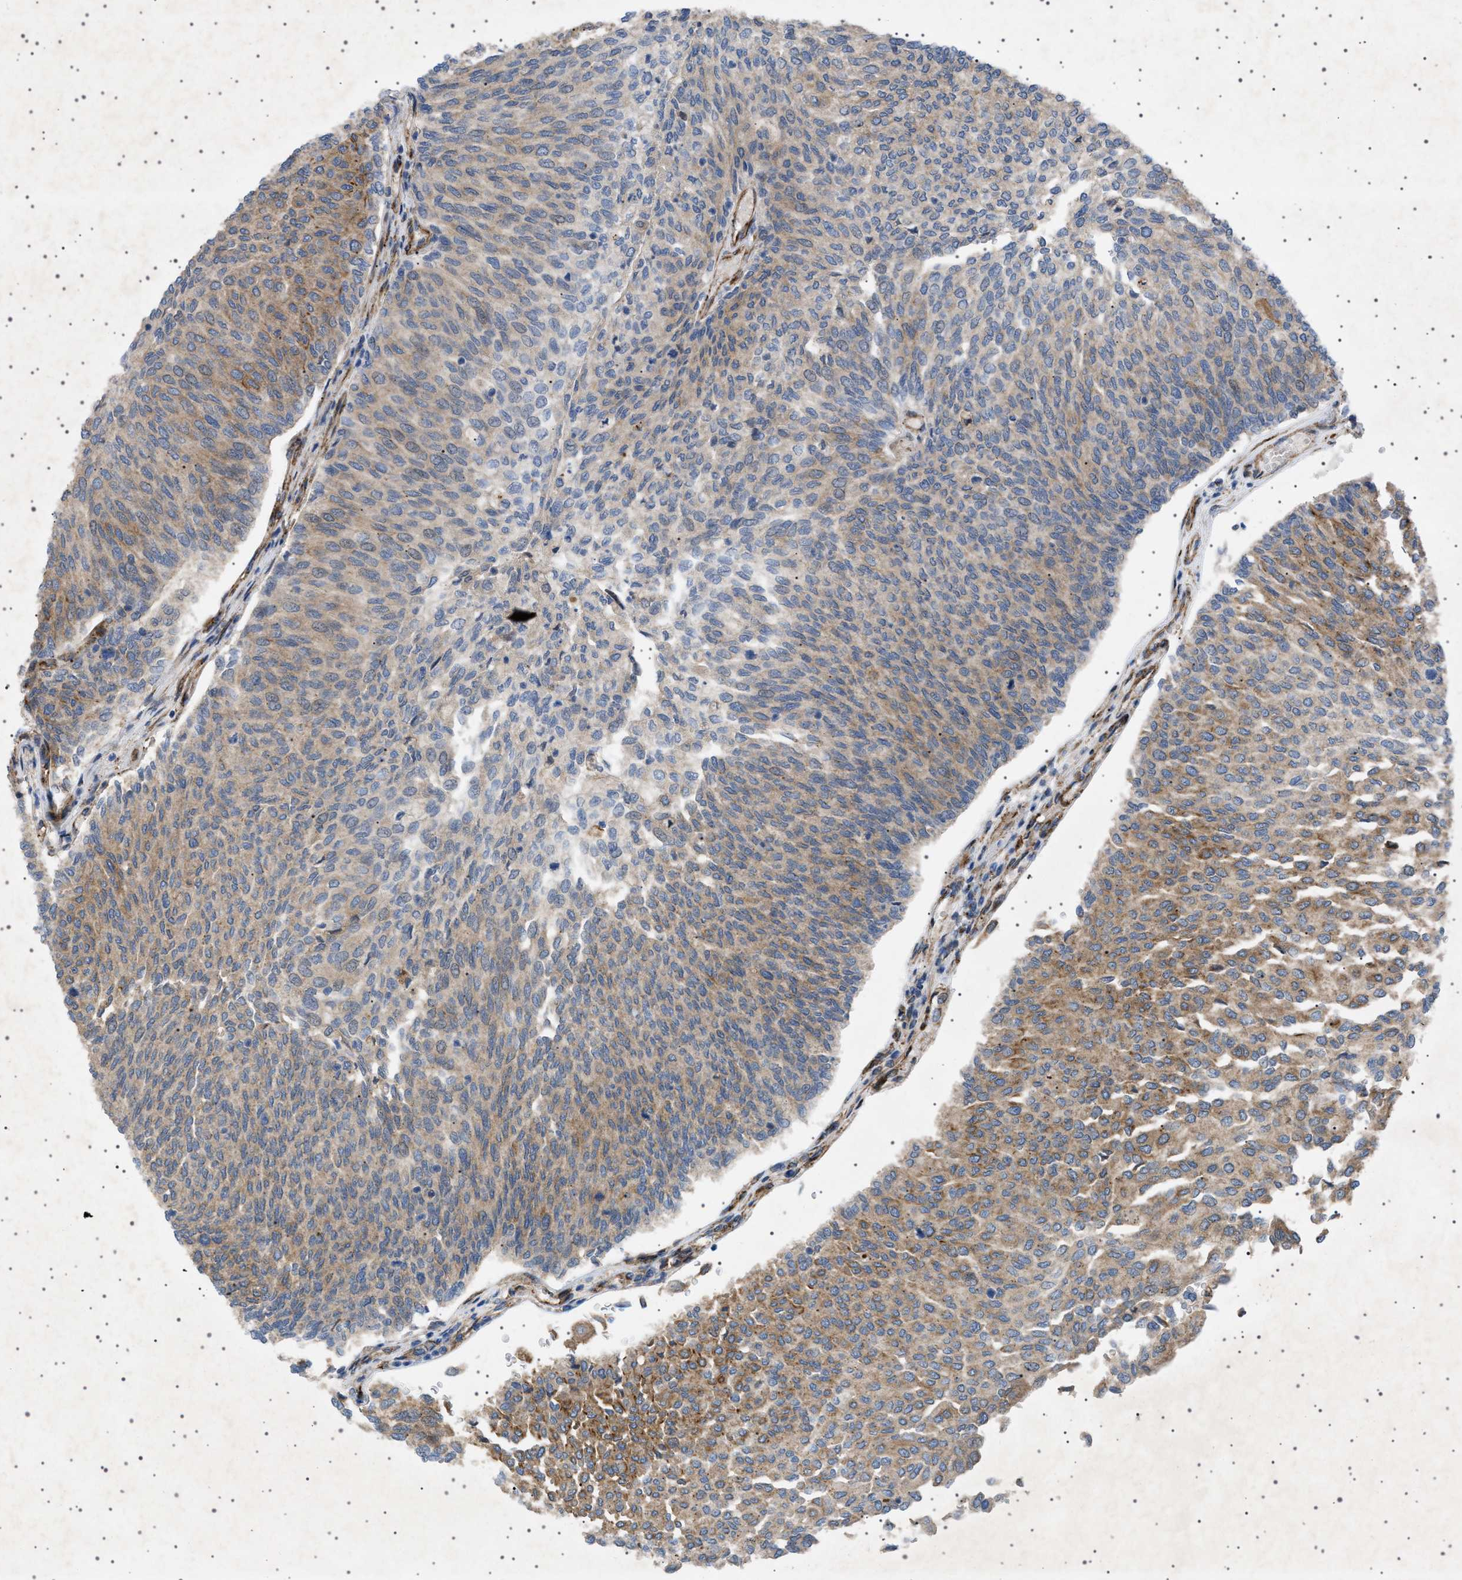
{"staining": {"intensity": "moderate", "quantity": ">75%", "location": "cytoplasmic/membranous"}, "tissue": "urothelial cancer", "cell_type": "Tumor cells", "image_type": "cancer", "snomed": [{"axis": "morphology", "description": "Urothelial carcinoma, Low grade"}, {"axis": "topography", "description": "Urinary bladder"}], "caption": "A micrograph of urothelial cancer stained for a protein shows moderate cytoplasmic/membranous brown staining in tumor cells.", "gene": "CCDC186", "patient": {"sex": "female", "age": 79}}